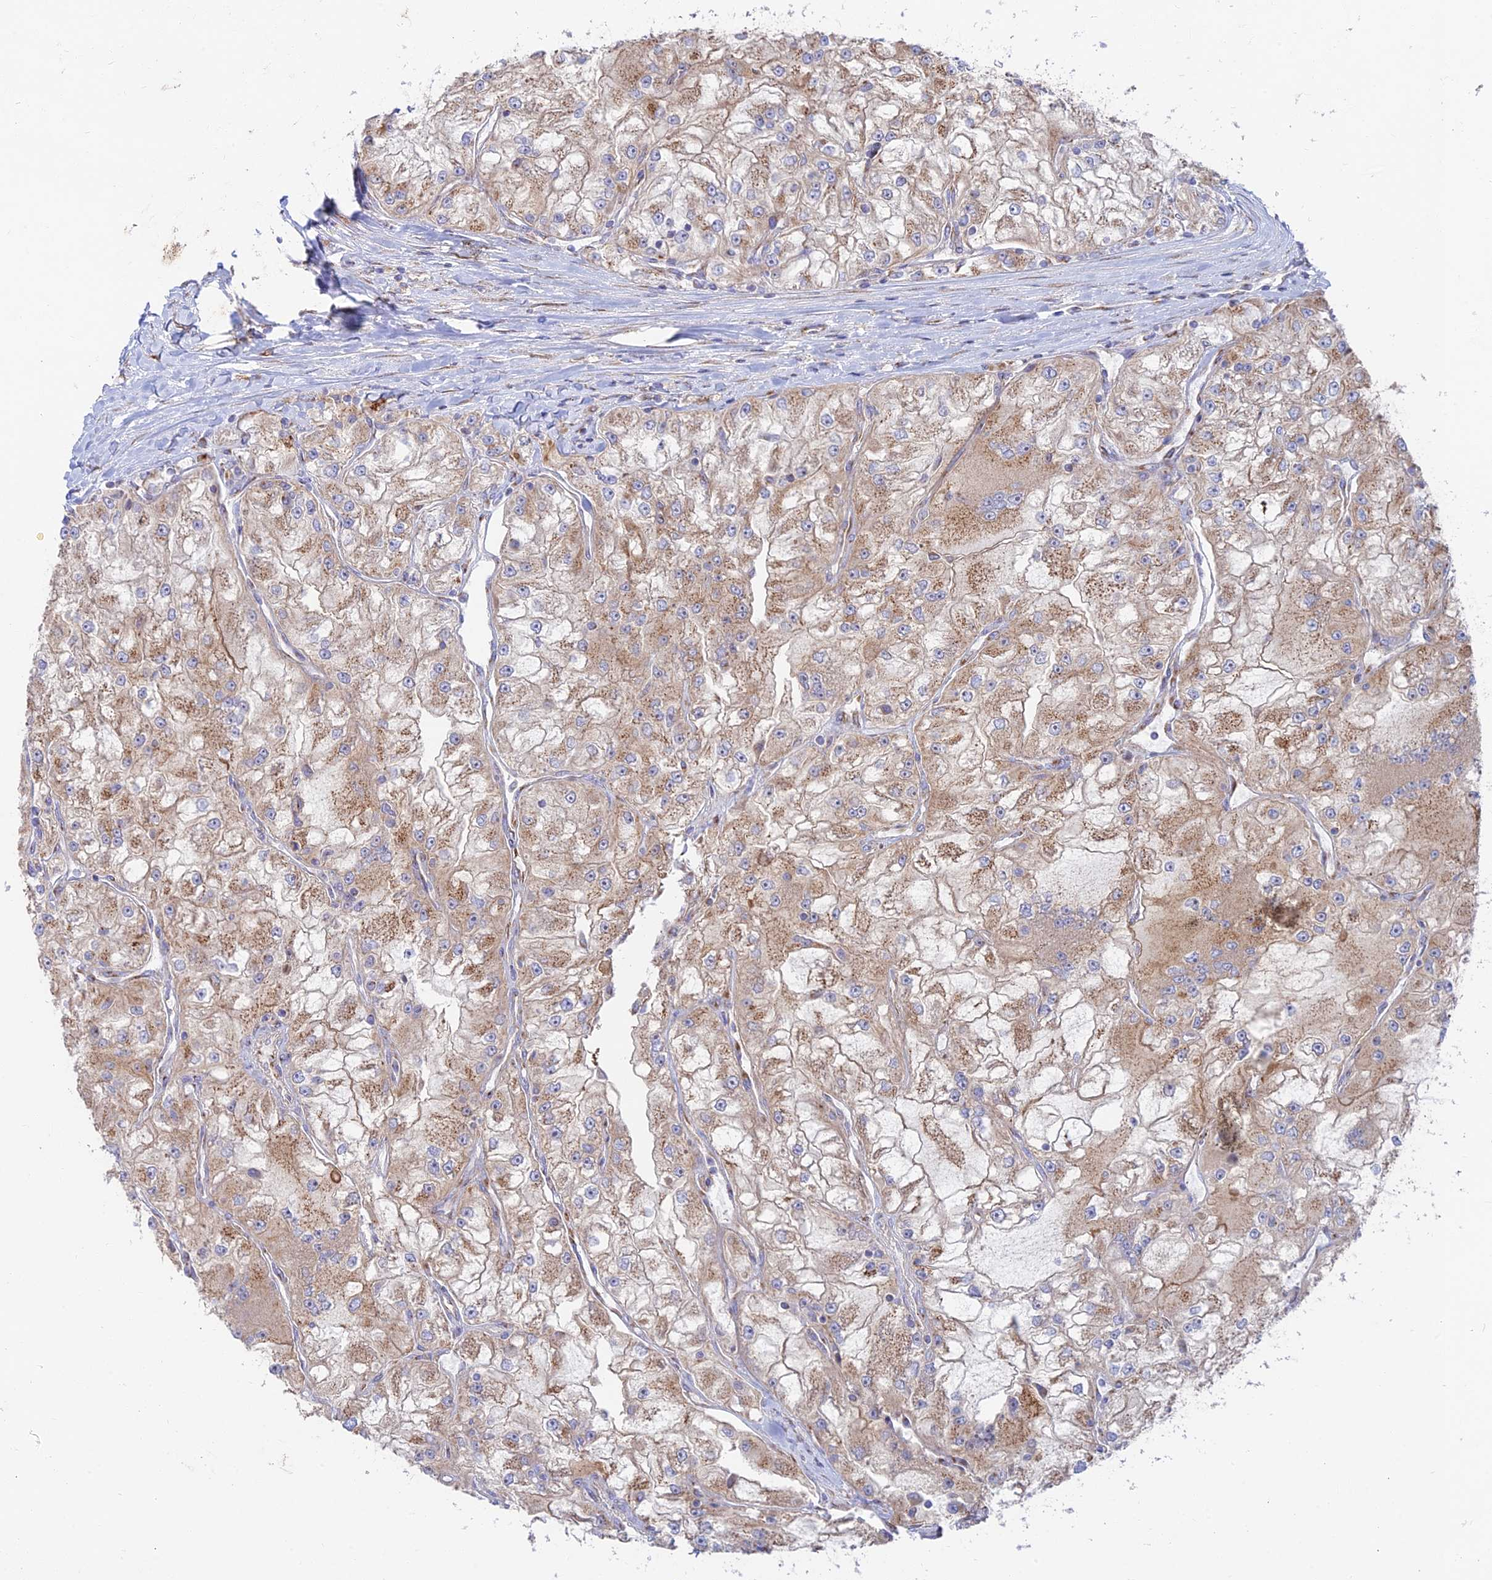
{"staining": {"intensity": "moderate", "quantity": ">75%", "location": "cytoplasmic/membranous"}, "tissue": "renal cancer", "cell_type": "Tumor cells", "image_type": "cancer", "snomed": [{"axis": "morphology", "description": "Adenocarcinoma, NOS"}, {"axis": "topography", "description": "Kidney"}], "caption": "The histopathology image demonstrates staining of renal cancer (adenocarcinoma), revealing moderate cytoplasmic/membranous protein positivity (brown color) within tumor cells. (brown staining indicates protein expression, while blue staining denotes nuclei).", "gene": "GOLGA3", "patient": {"sex": "female", "age": 72}}